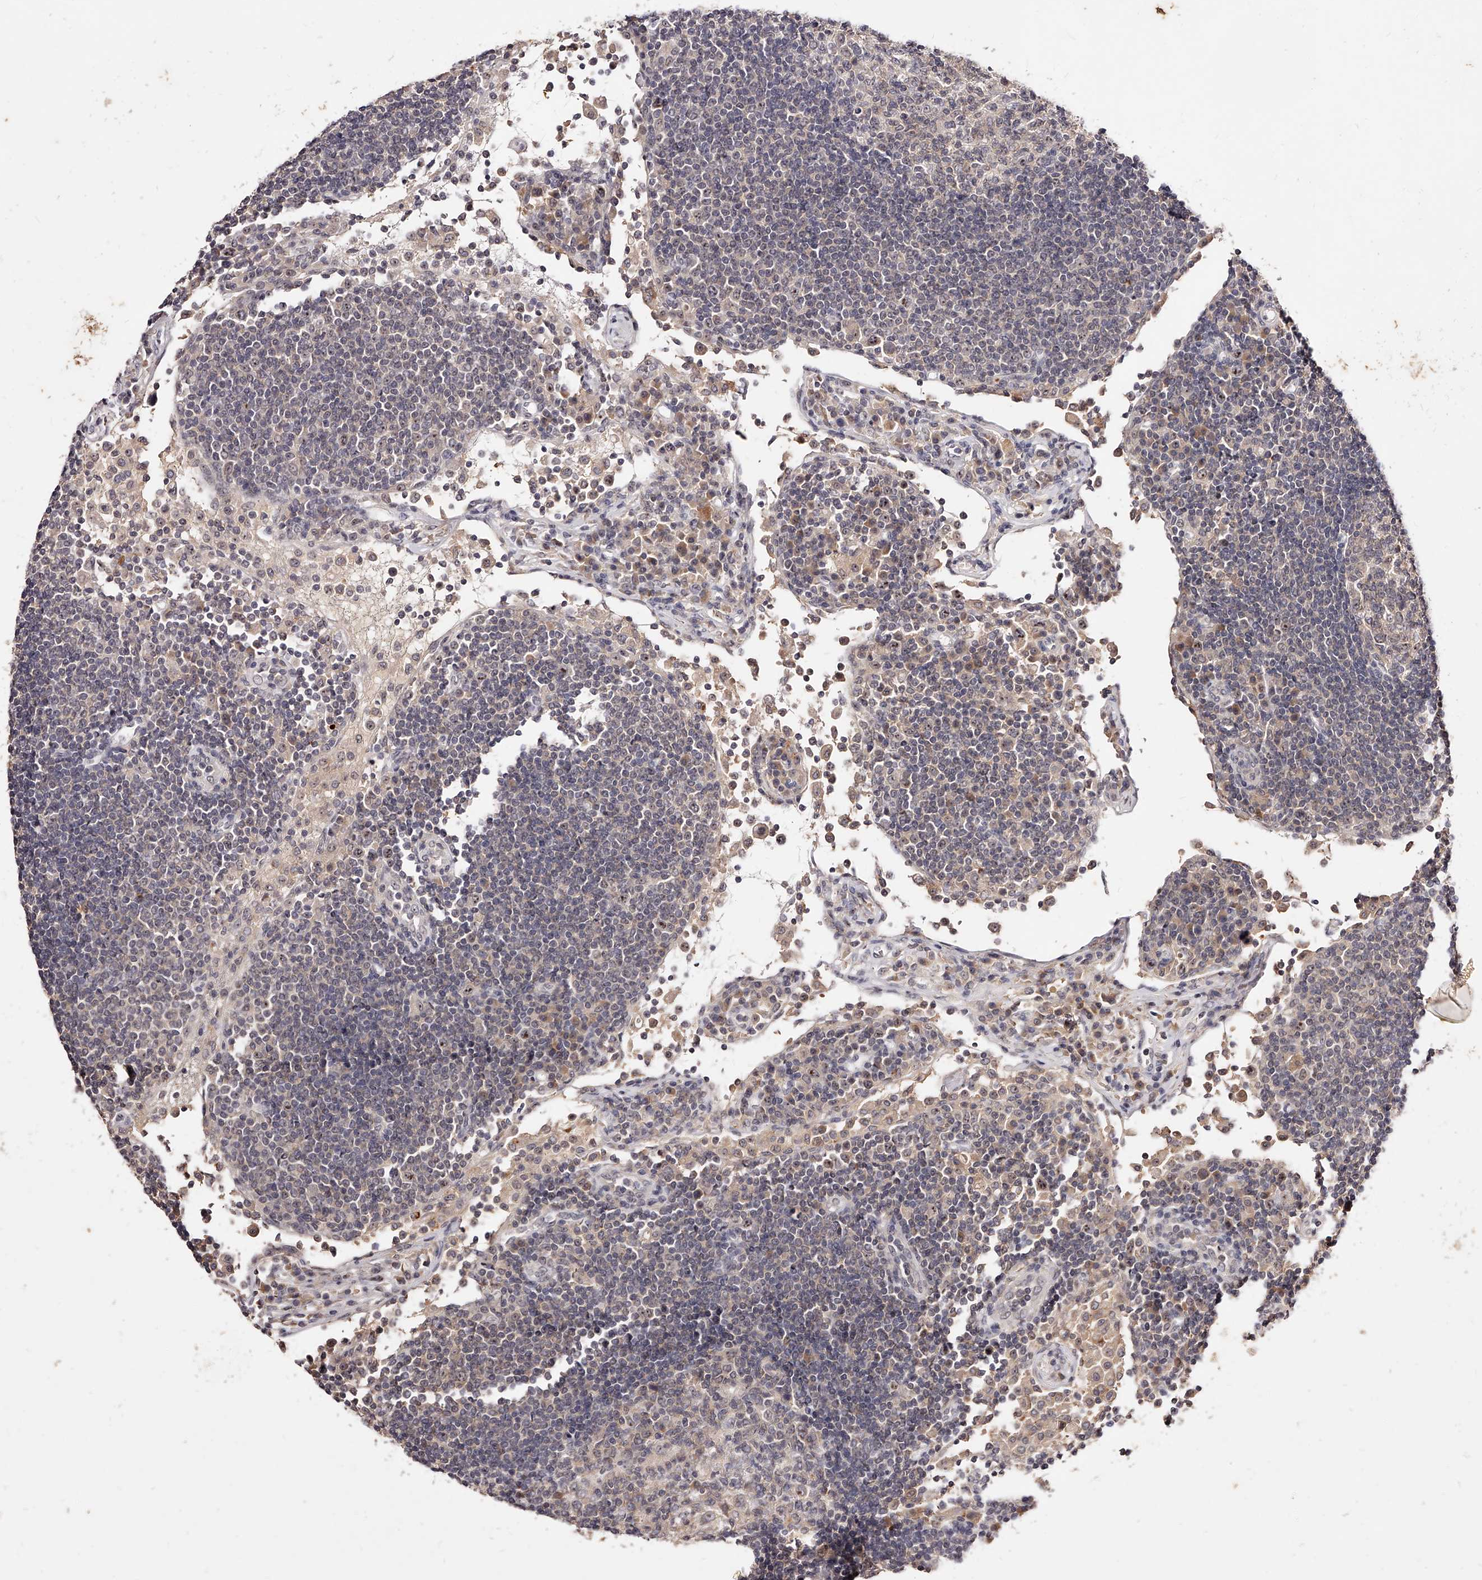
{"staining": {"intensity": "weak", "quantity": "<25%", "location": "cytoplasmic/membranous"}, "tissue": "lymph node", "cell_type": "Germinal center cells", "image_type": "normal", "snomed": [{"axis": "morphology", "description": "Normal tissue, NOS"}, {"axis": "topography", "description": "Lymph node"}], "caption": "Immunohistochemistry of normal human lymph node demonstrates no expression in germinal center cells. The staining is performed using DAB (3,3'-diaminobenzidine) brown chromogen with nuclei counter-stained in using hematoxylin.", "gene": "PHACTR1", "patient": {"sex": "female", "age": 53}}